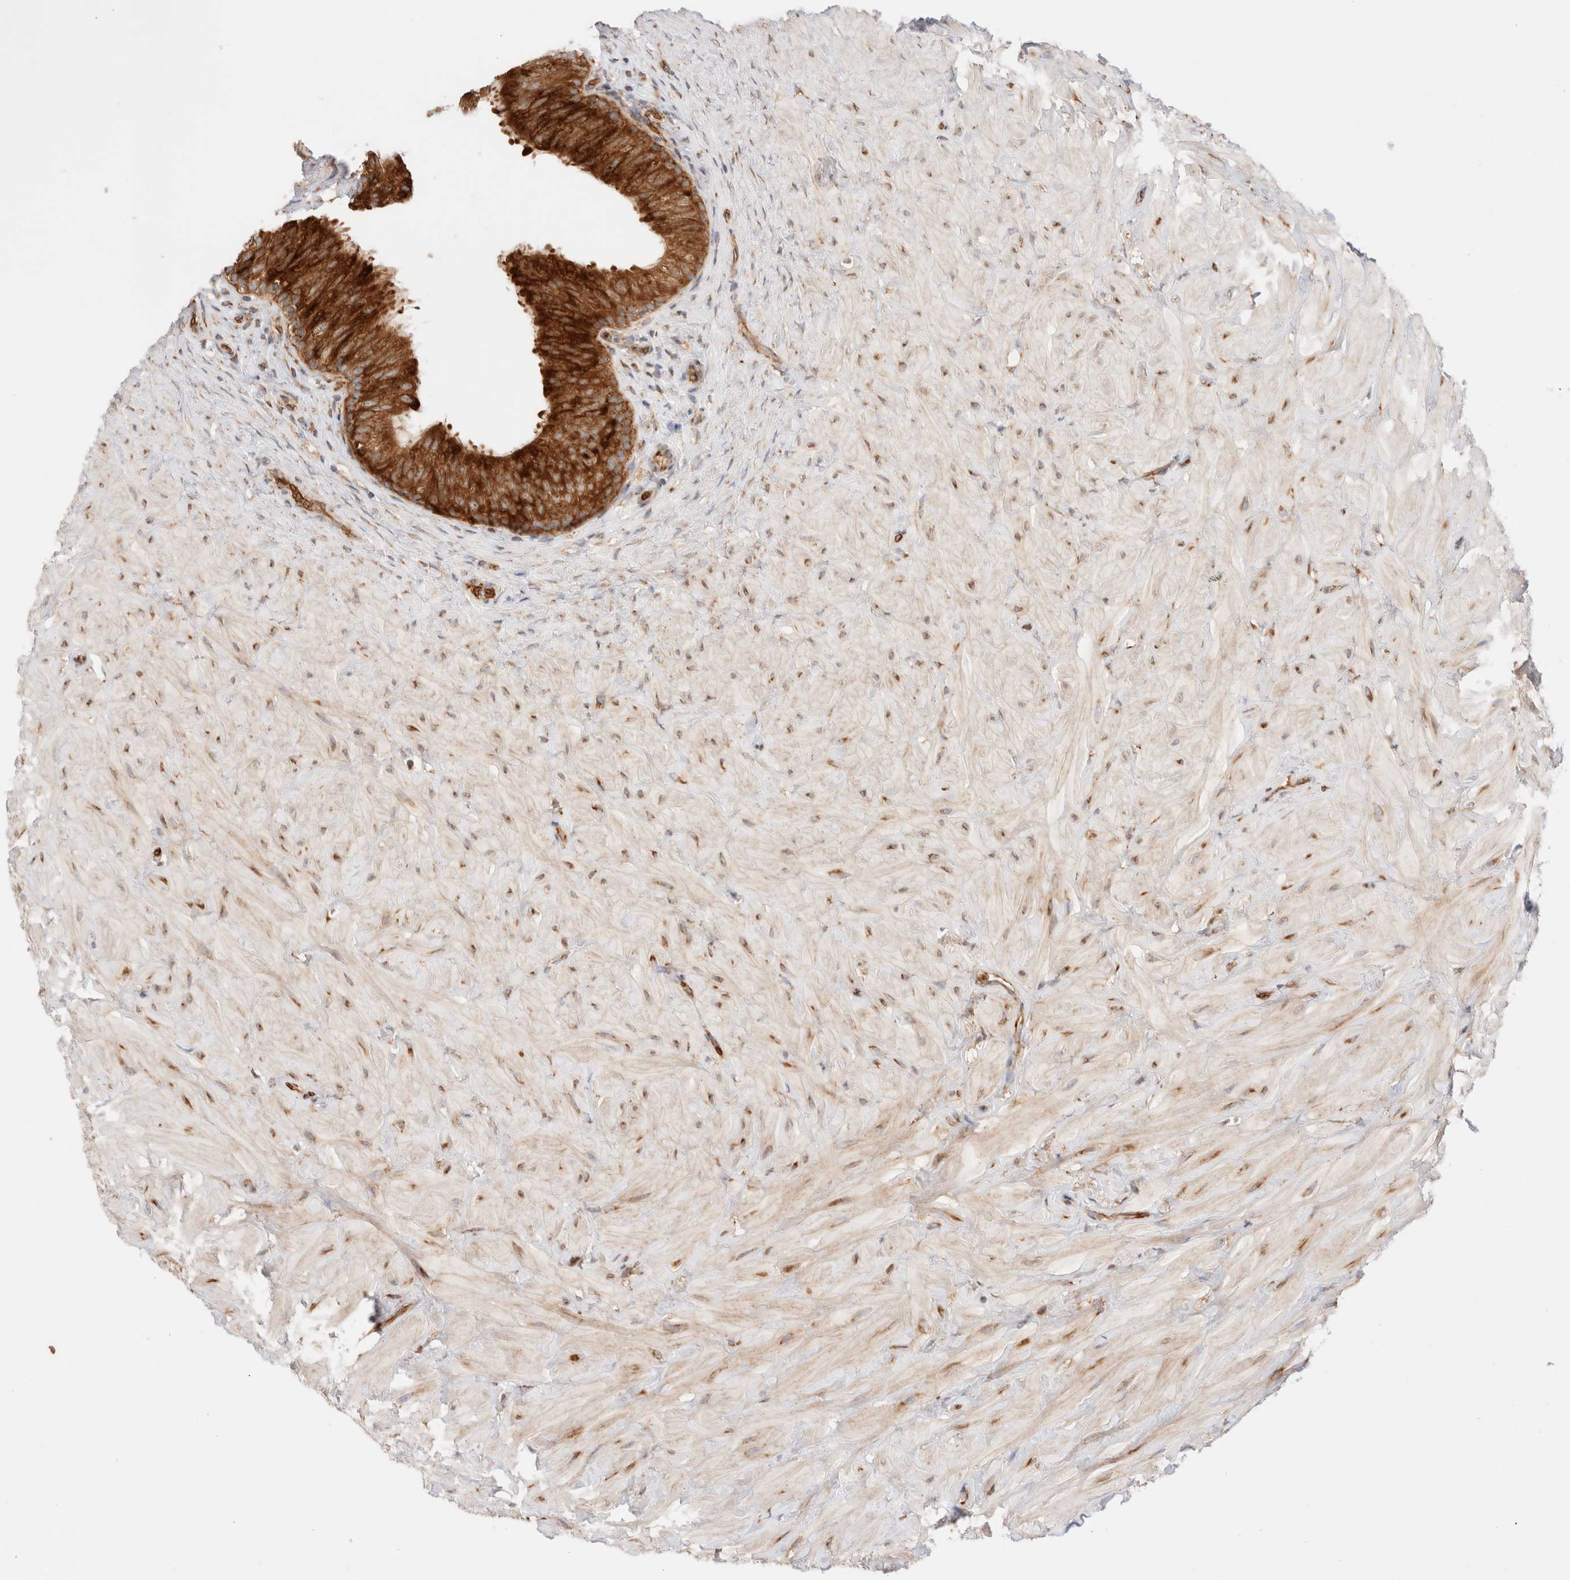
{"staining": {"intensity": "strong", "quantity": ">75%", "location": "cytoplasmic/membranous"}, "tissue": "epididymis", "cell_type": "Glandular cells", "image_type": "normal", "snomed": [{"axis": "morphology", "description": "Normal tissue, NOS"}, {"axis": "topography", "description": "Soft tissue"}, {"axis": "topography", "description": "Epididymis"}], "caption": "The image displays a brown stain indicating the presence of a protein in the cytoplasmic/membranous of glandular cells in epididymis.", "gene": "UTS2B", "patient": {"sex": "male", "age": 26}}